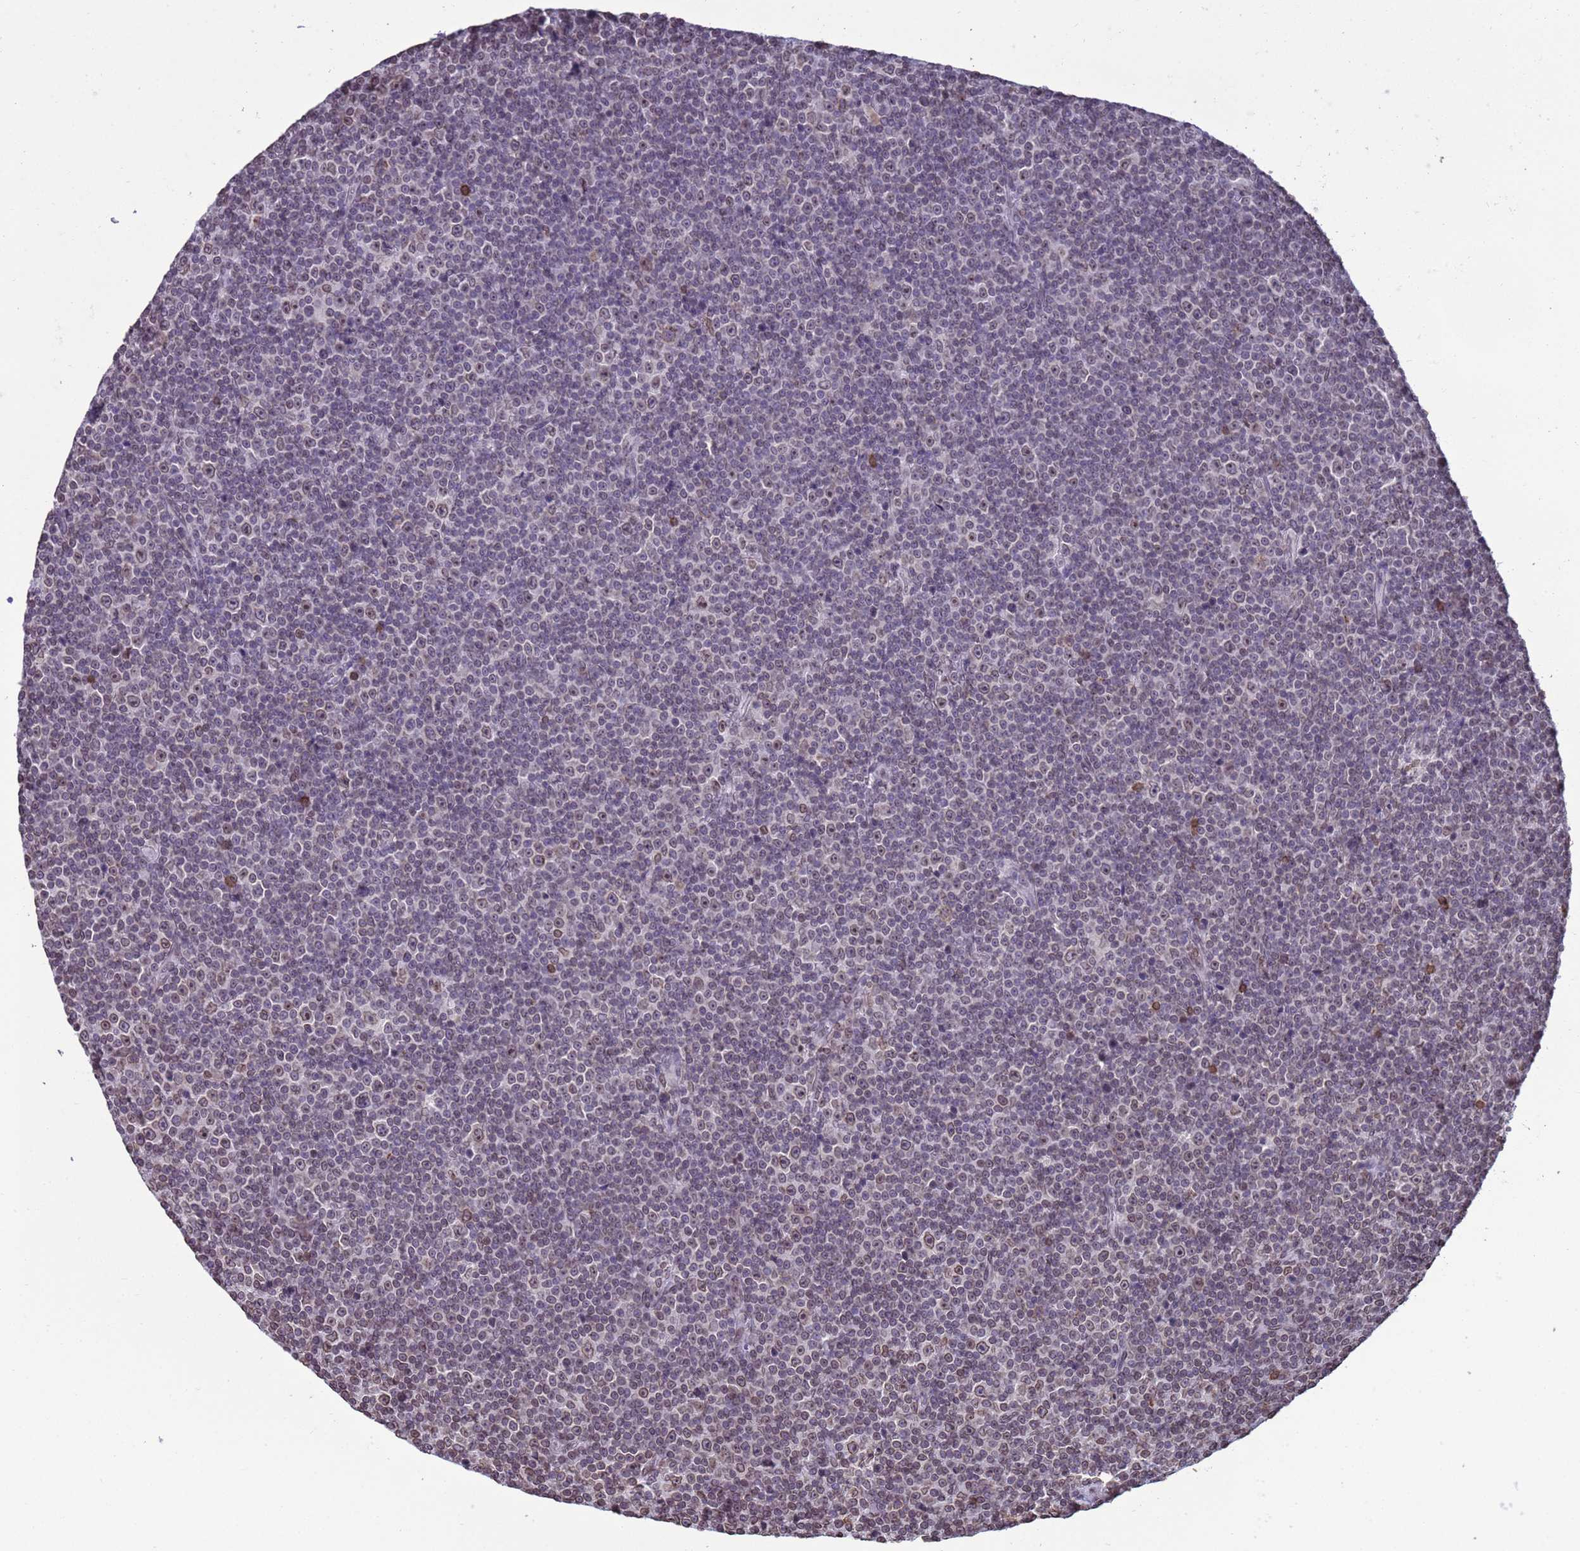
{"staining": {"intensity": "negative", "quantity": "none", "location": "none"}, "tissue": "lymphoma", "cell_type": "Tumor cells", "image_type": "cancer", "snomed": [{"axis": "morphology", "description": "Malignant lymphoma, non-Hodgkin's type, Low grade"}, {"axis": "topography", "description": "Lymph node"}], "caption": "Low-grade malignant lymphoma, non-Hodgkin's type stained for a protein using immunohistochemistry reveals no positivity tumor cells.", "gene": "DHX37", "patient": {"sex": "female", "age": 67}}